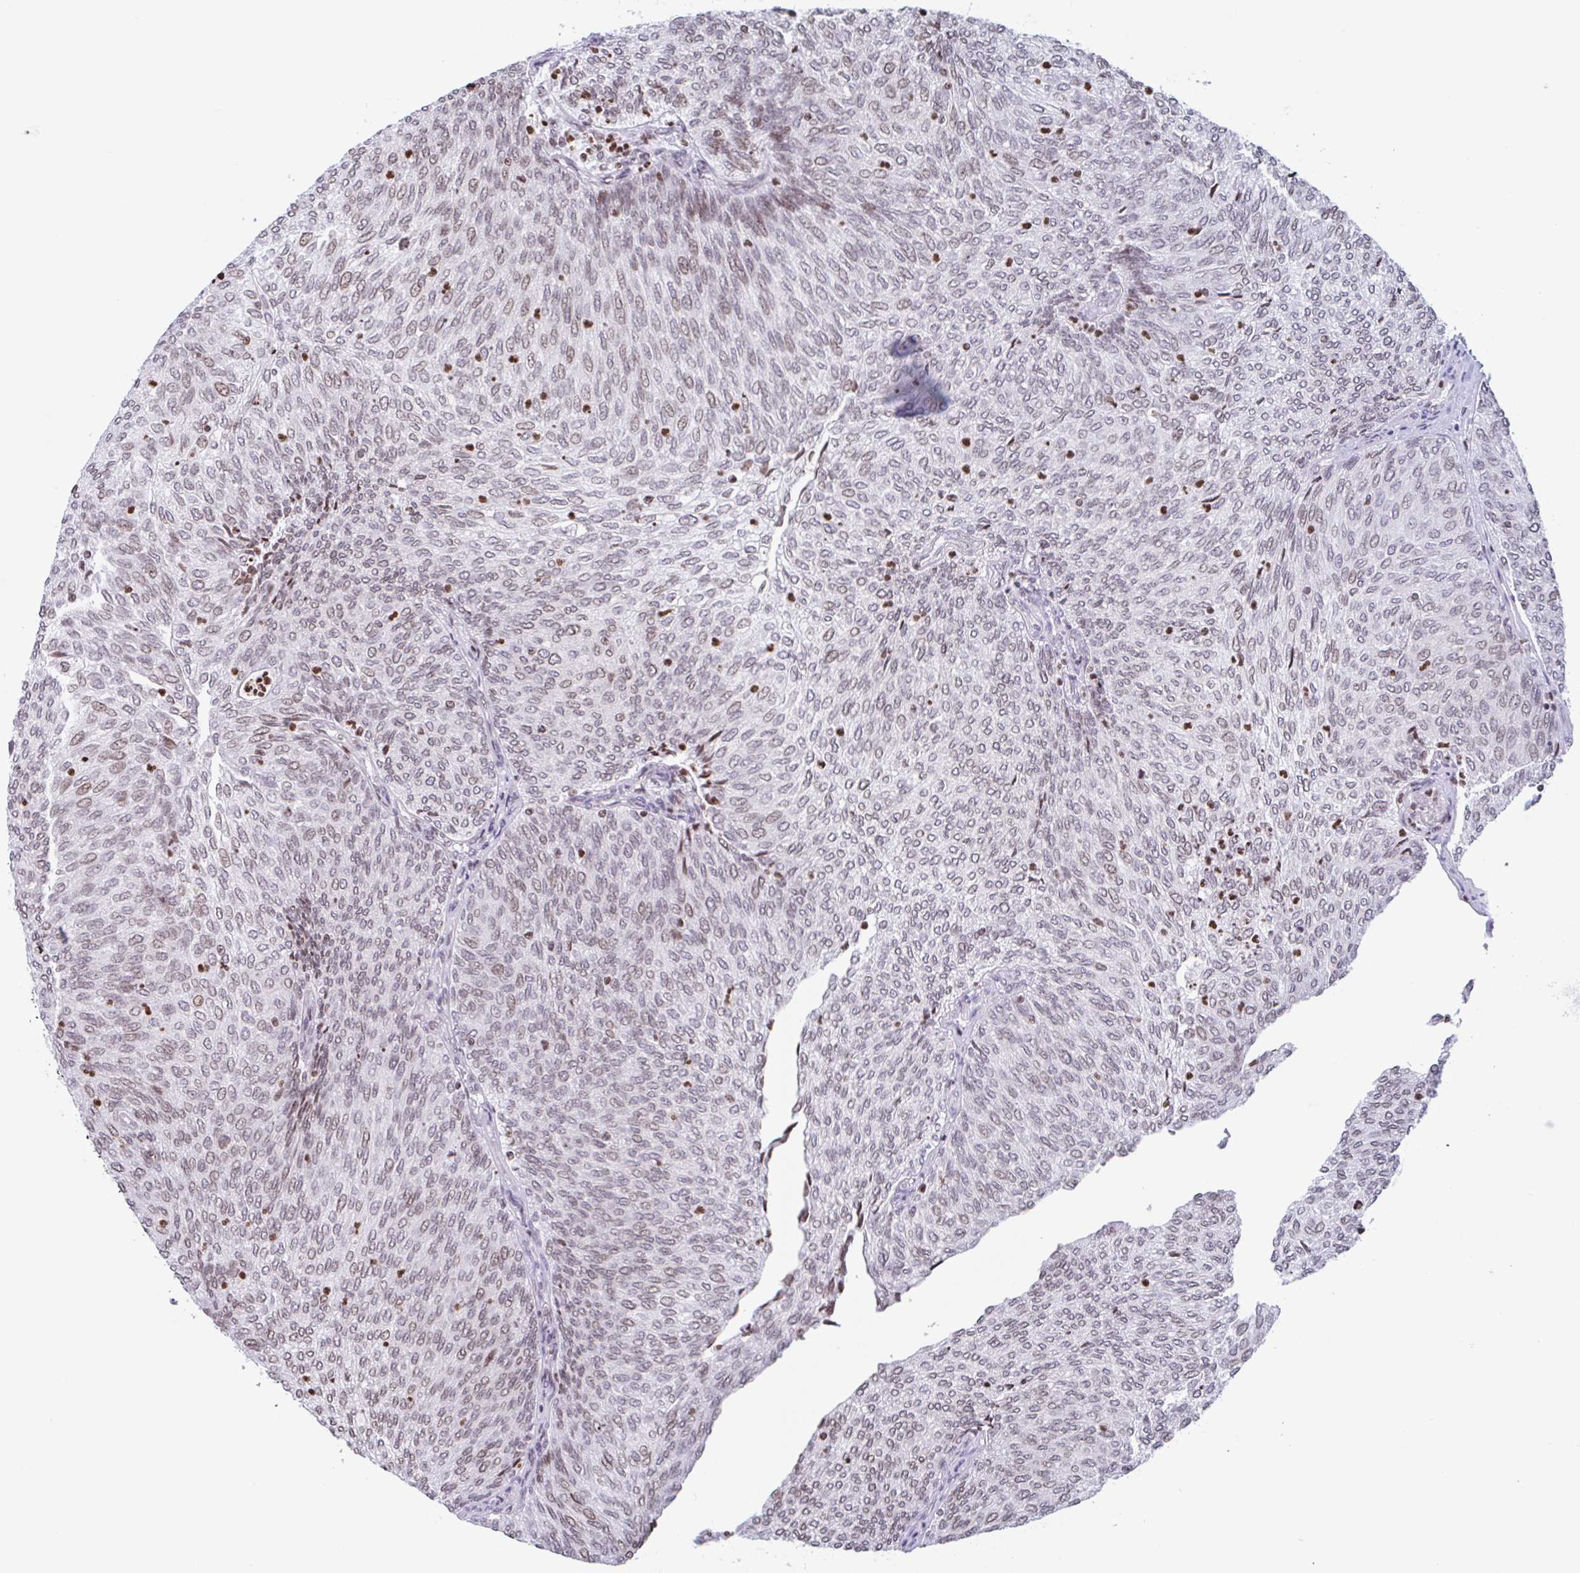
{"staining": {"intensity": "moderate", "quantity": ">75%", "location": "nuclear"}, "tissue": "urothelial cancer", "cell_type": "Tumor cells", "image_type": "cancer", "snomed": [{"axis": "morphology", "description": "Urothelial carcinoma, High grade"}, {"axis": "topography", "description": "Urinary bladder"}], "caption": "Urothelial cancer stained for a protein (brown) shows moderate nuclear positive staining in approximately >75% of tumor cells.", "gene": "NOL6", "patient": {"sex": "female", "age": 79}}